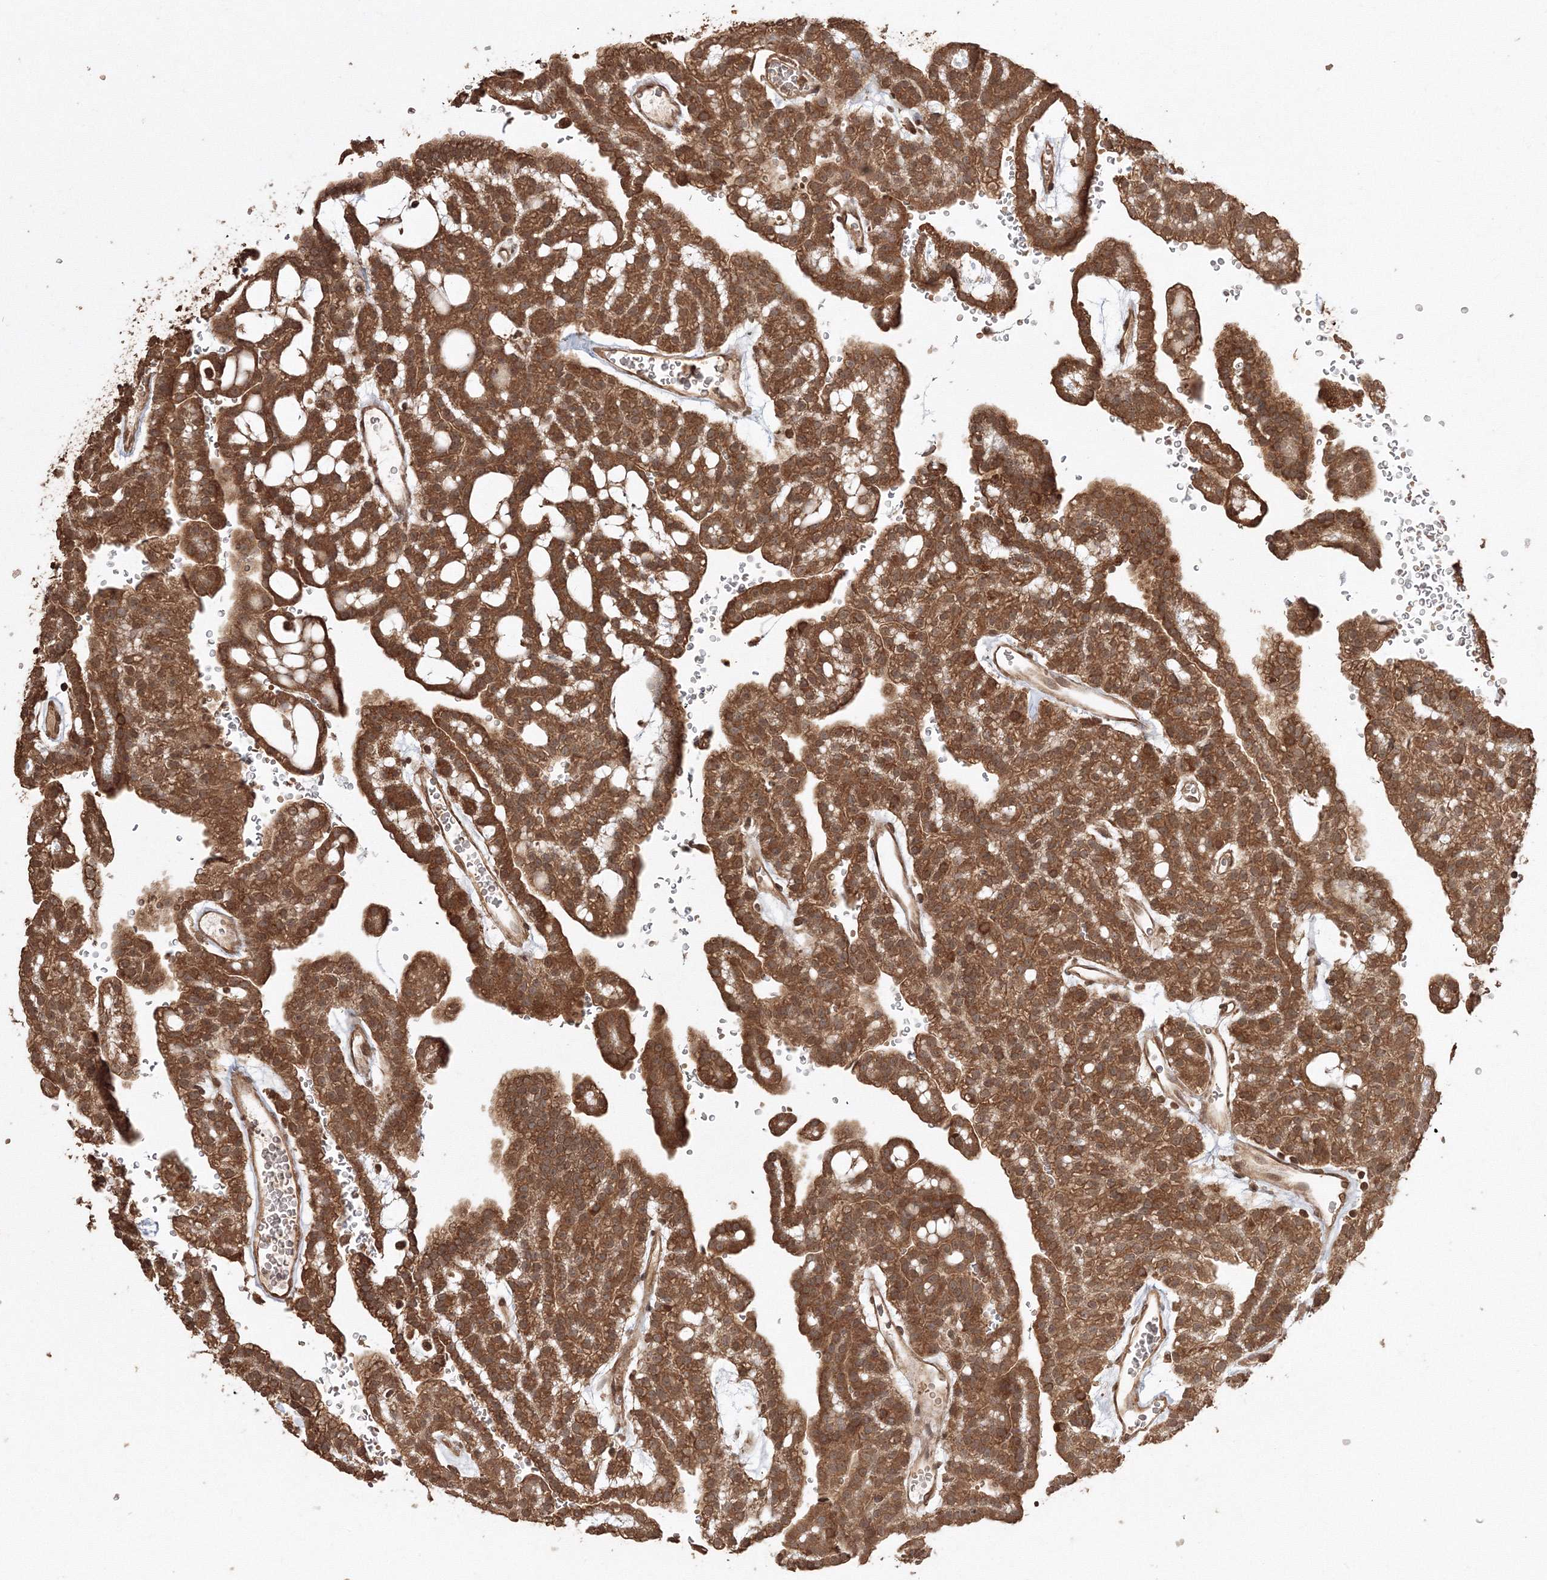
{"staining": {"intensity": "moderate", "quantity": ">75%", "location": "cytoplasmic/membranous"}, "tissue": "renal cancer", "cell_type": "Tumor cells", "image_type": "cancer", "snomed": [{"axis": "morphology", "description": "Adenocarcinoma, NOS"}, {"axis": "topography", "description": "Kidney"}], "caption": "Protein expression analysis of renal adenocarcinoma reveals moderate cytoplasmic/membranous expression in approximately >75% of tumor cells.", "gene": "CCDC122", "patient": {"sex": "male", "age": 63}}